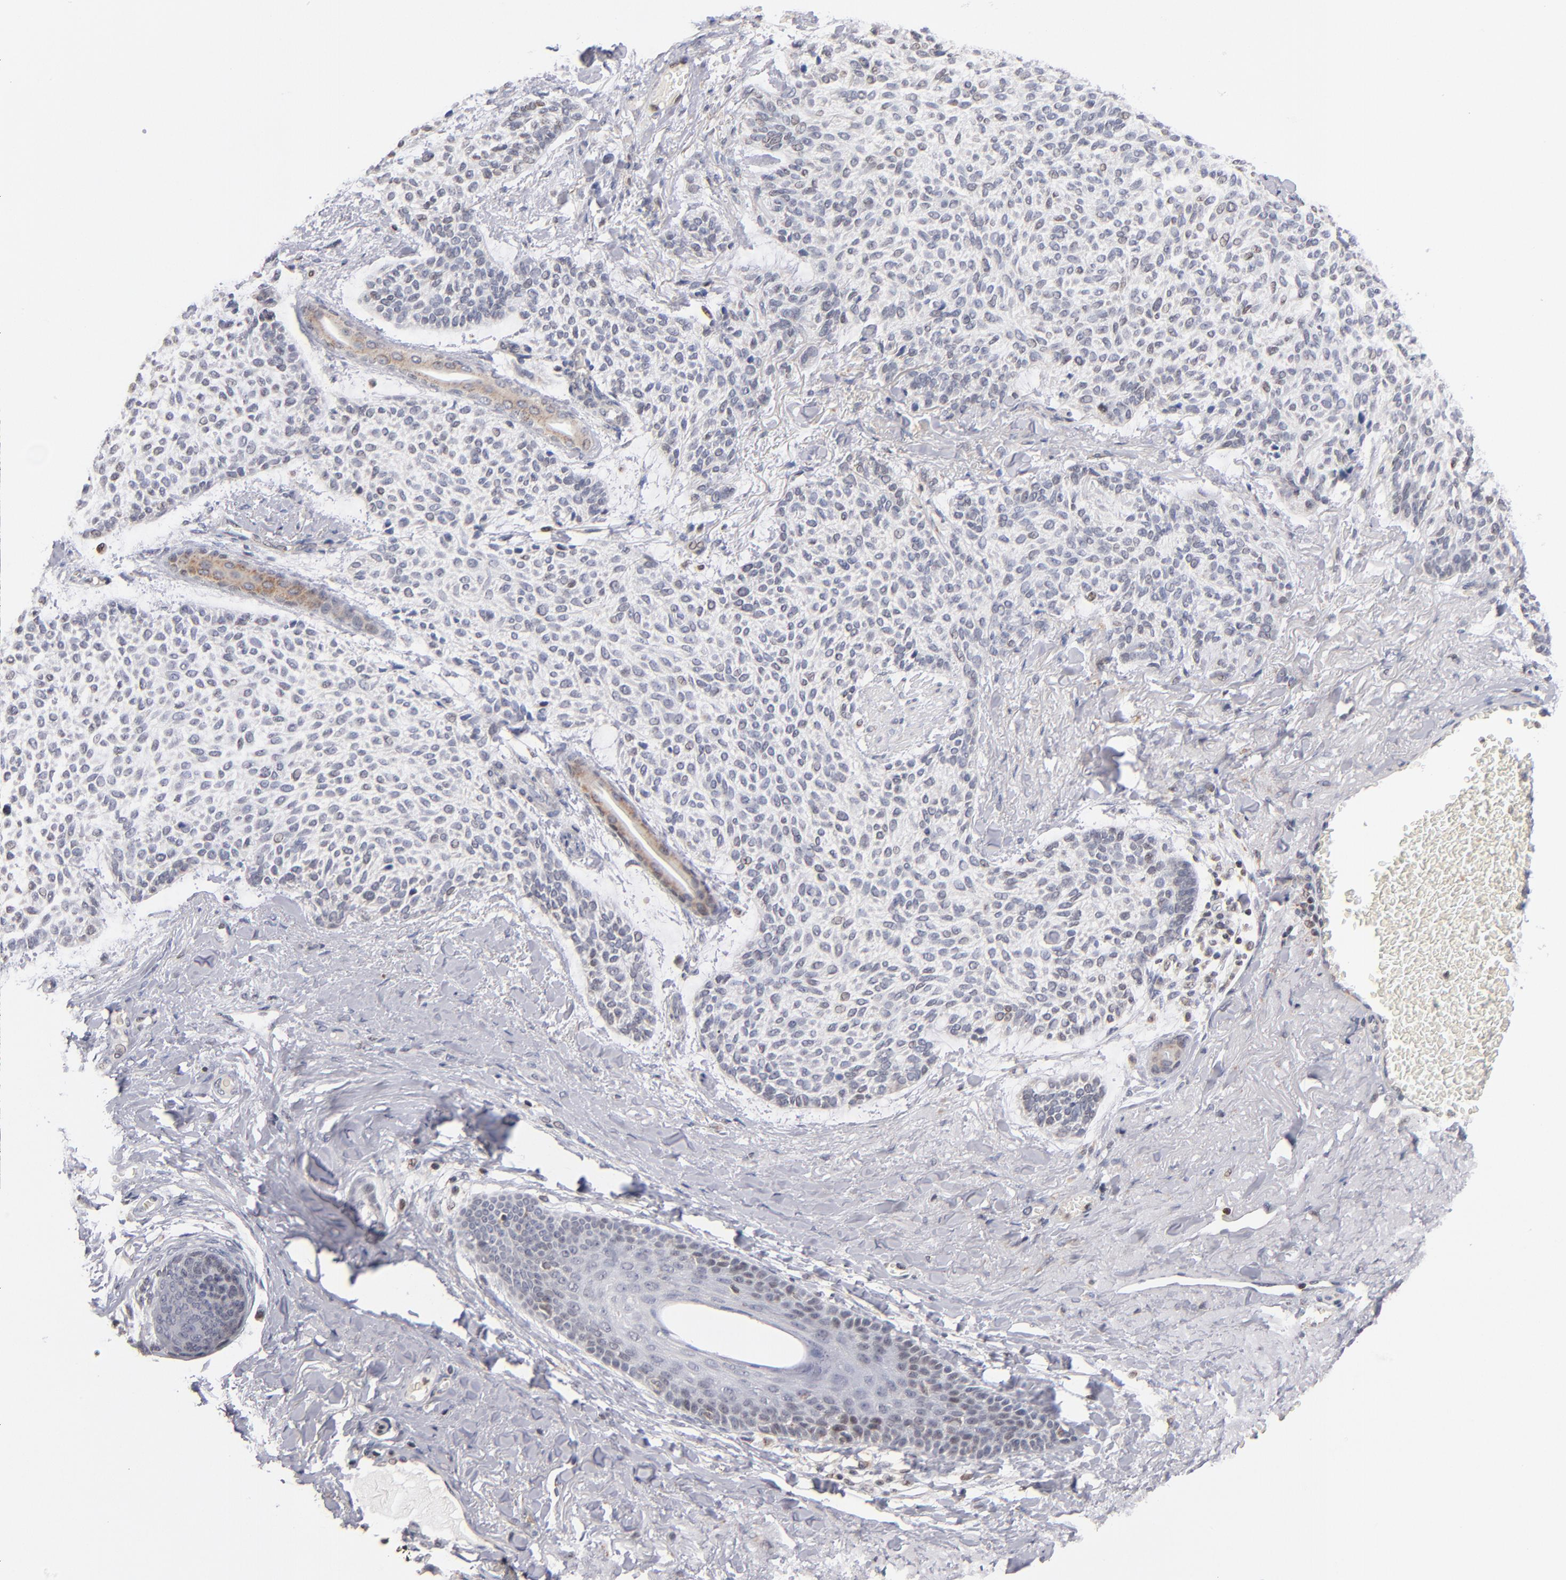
{"staining": {"intensity": "weak", "quantity": "25%-75%", "location": "nuclear"}, "tissue": "skin cancer", "cell_type": "Tumor cells", "image_type": "cancer", "snomed": [{"axis": "morphology", "description": "Normal tissue, NOS"}, {"axis": "morphology", "description": "Basal cell carcinoma"}, {"axis": "topography", "description": "Skin"}], "caption": "Tumor cells show low levels of weak nuclear staining in approximately 25%-75% of cells in human skin cancer (basal cell carcinoma).", "gene": "ODF2", "patient": {"sex": "female", "age": 70}}